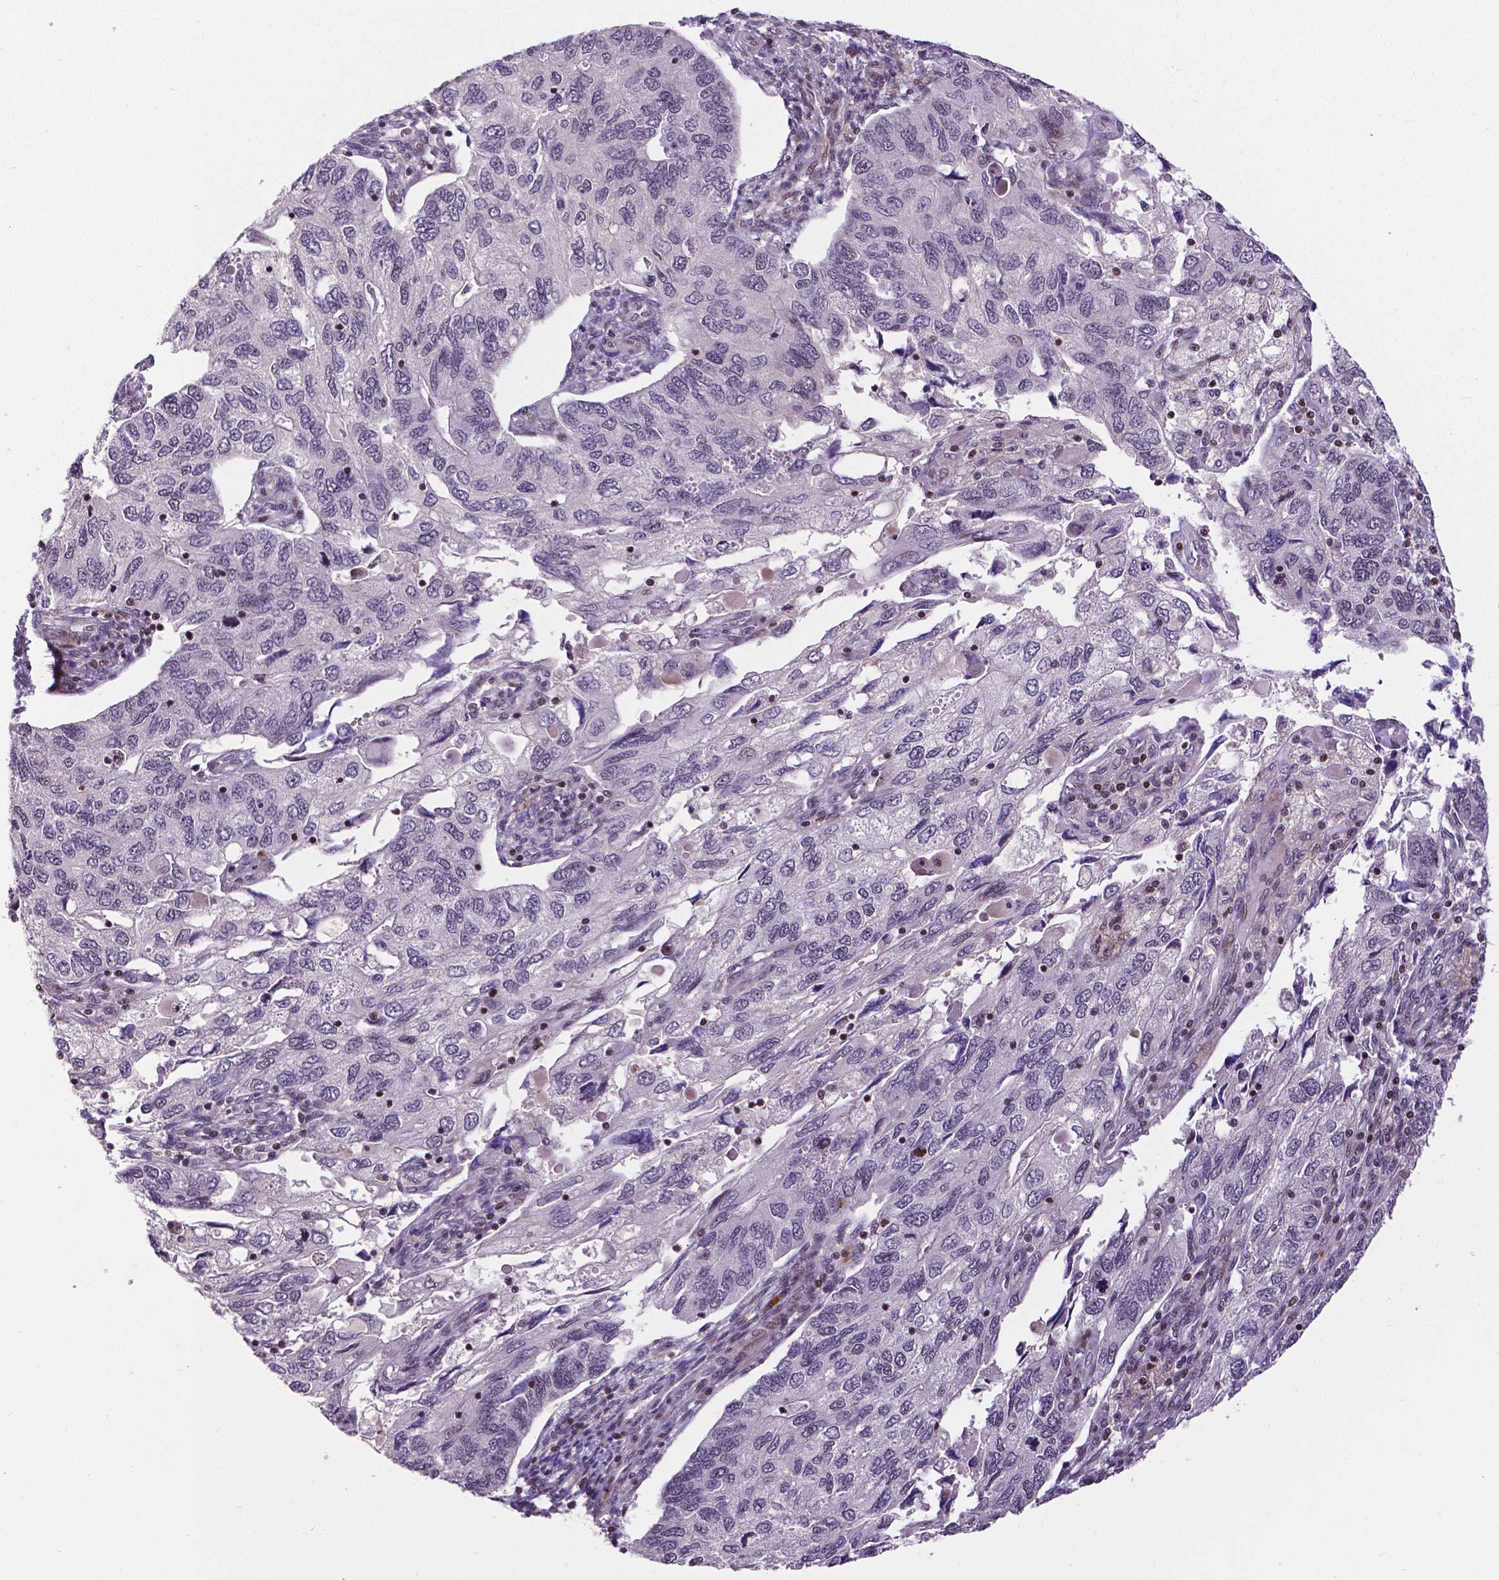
{"staining": {"intensity": "negative", "quantity": "none", "location": "none"}, "tissue": "endometrial cancer", "cell_type": "Tumor cells", "image_type": "cancer", "snomed": [{"axis": "morphology", "description": "Carcinoma, NOS"}, {"axis": "topography", "description": "Uterus"}], "caption": "A histopathology image of endometrial cancer (carcinoma) stained for a protein exhibits no brown staining in tumor cells.", "gene": "CTCF", "patient": {"sex": "female", "age": 76}}